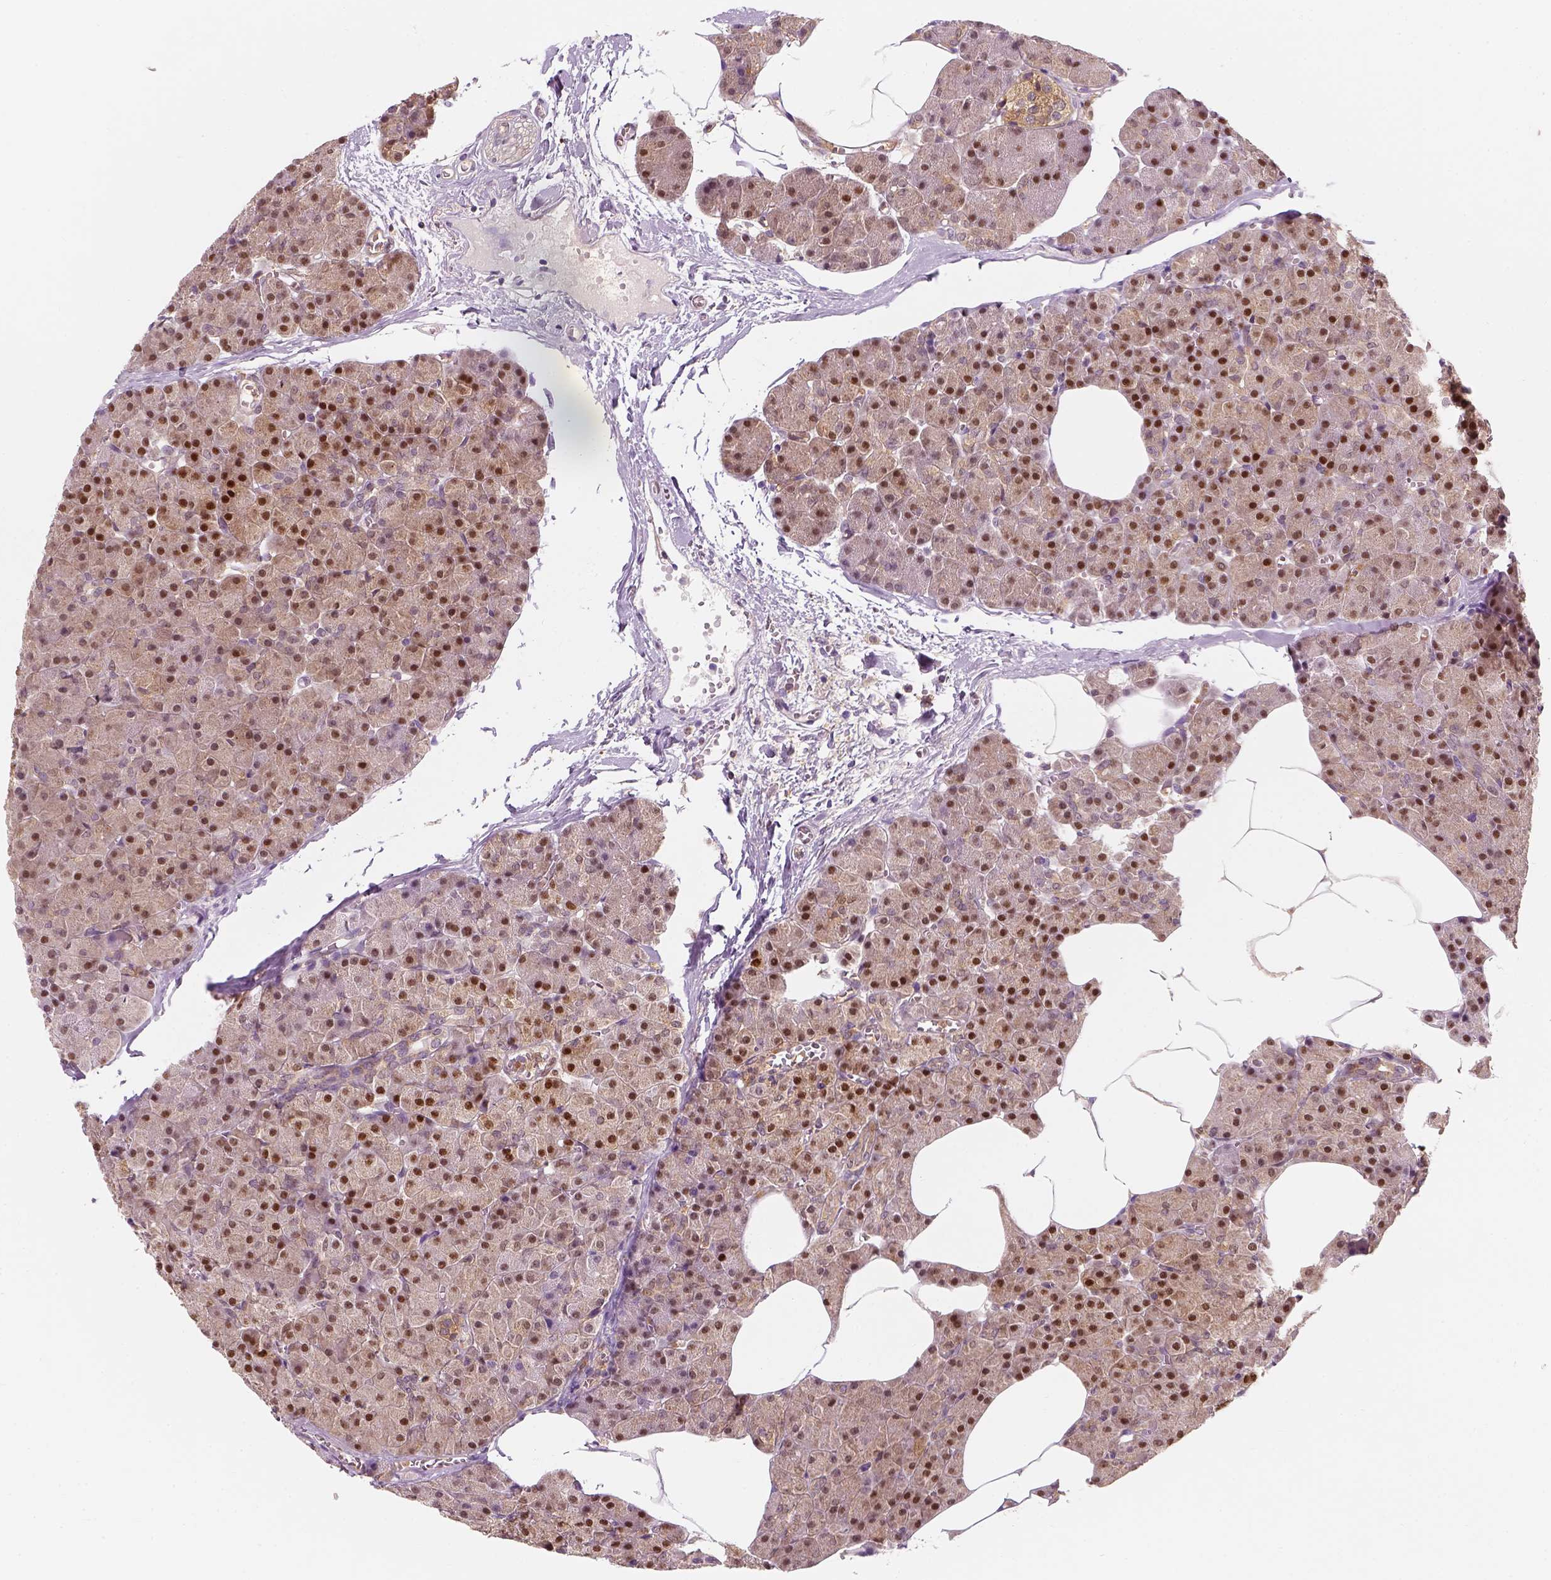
{"staining": {"intensity": "strong", "quantity": ">75%", "location": "nuclear"}, "tissue": "pancreas", "cell_type": "Exocrine glandular cells", "image_type": "normal", "snomed": [{"axis": "morphology", "description": "Normal tissue, NOS"}, {"axis": "topography", "description": "Pancreas"}], "caption": "Pancreas stained with immunohistochemistry reveals strong nuclear expression in about >75% of exocrine glandular cells.", "gene": "SQSTM1", "patient": {"sex": "female", "age": 45}}